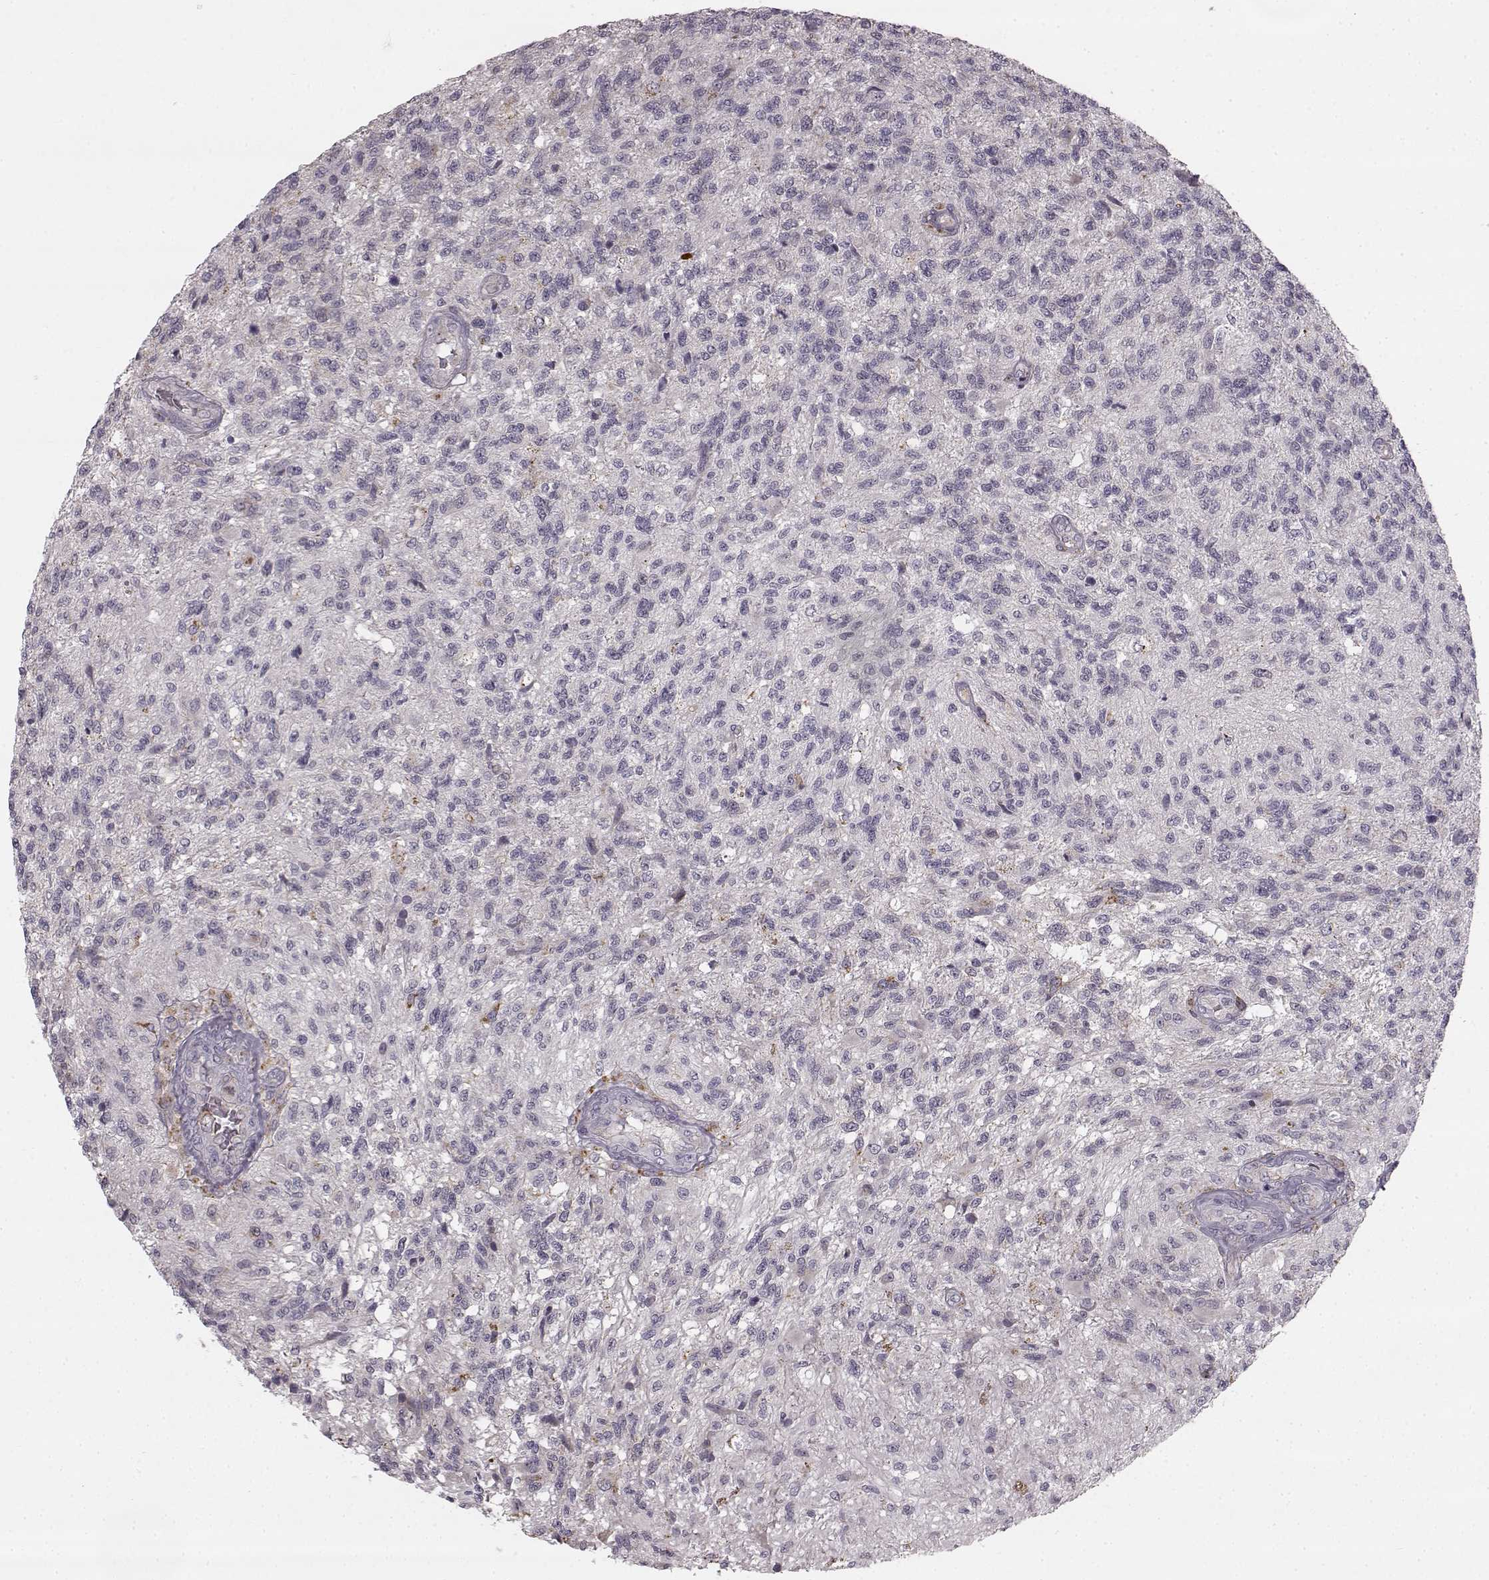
{"staining": {"intensity": "weak", "quantity": "<25%", "location": "cytoplasmic/membranous"}, "tissue": "glioma", "cell_type": "Tumor cells", "image_type": "cancer", "snomed": [{"axis": "morphology", "description": "Glioma, malignant, High grade"}, {"axis": "topography", "description": "Brain"}], "caption": "Tumor cells show no significant expression in glioma.", "gene": "HMMR", "patient": {"sex": "male", "age": 56}}